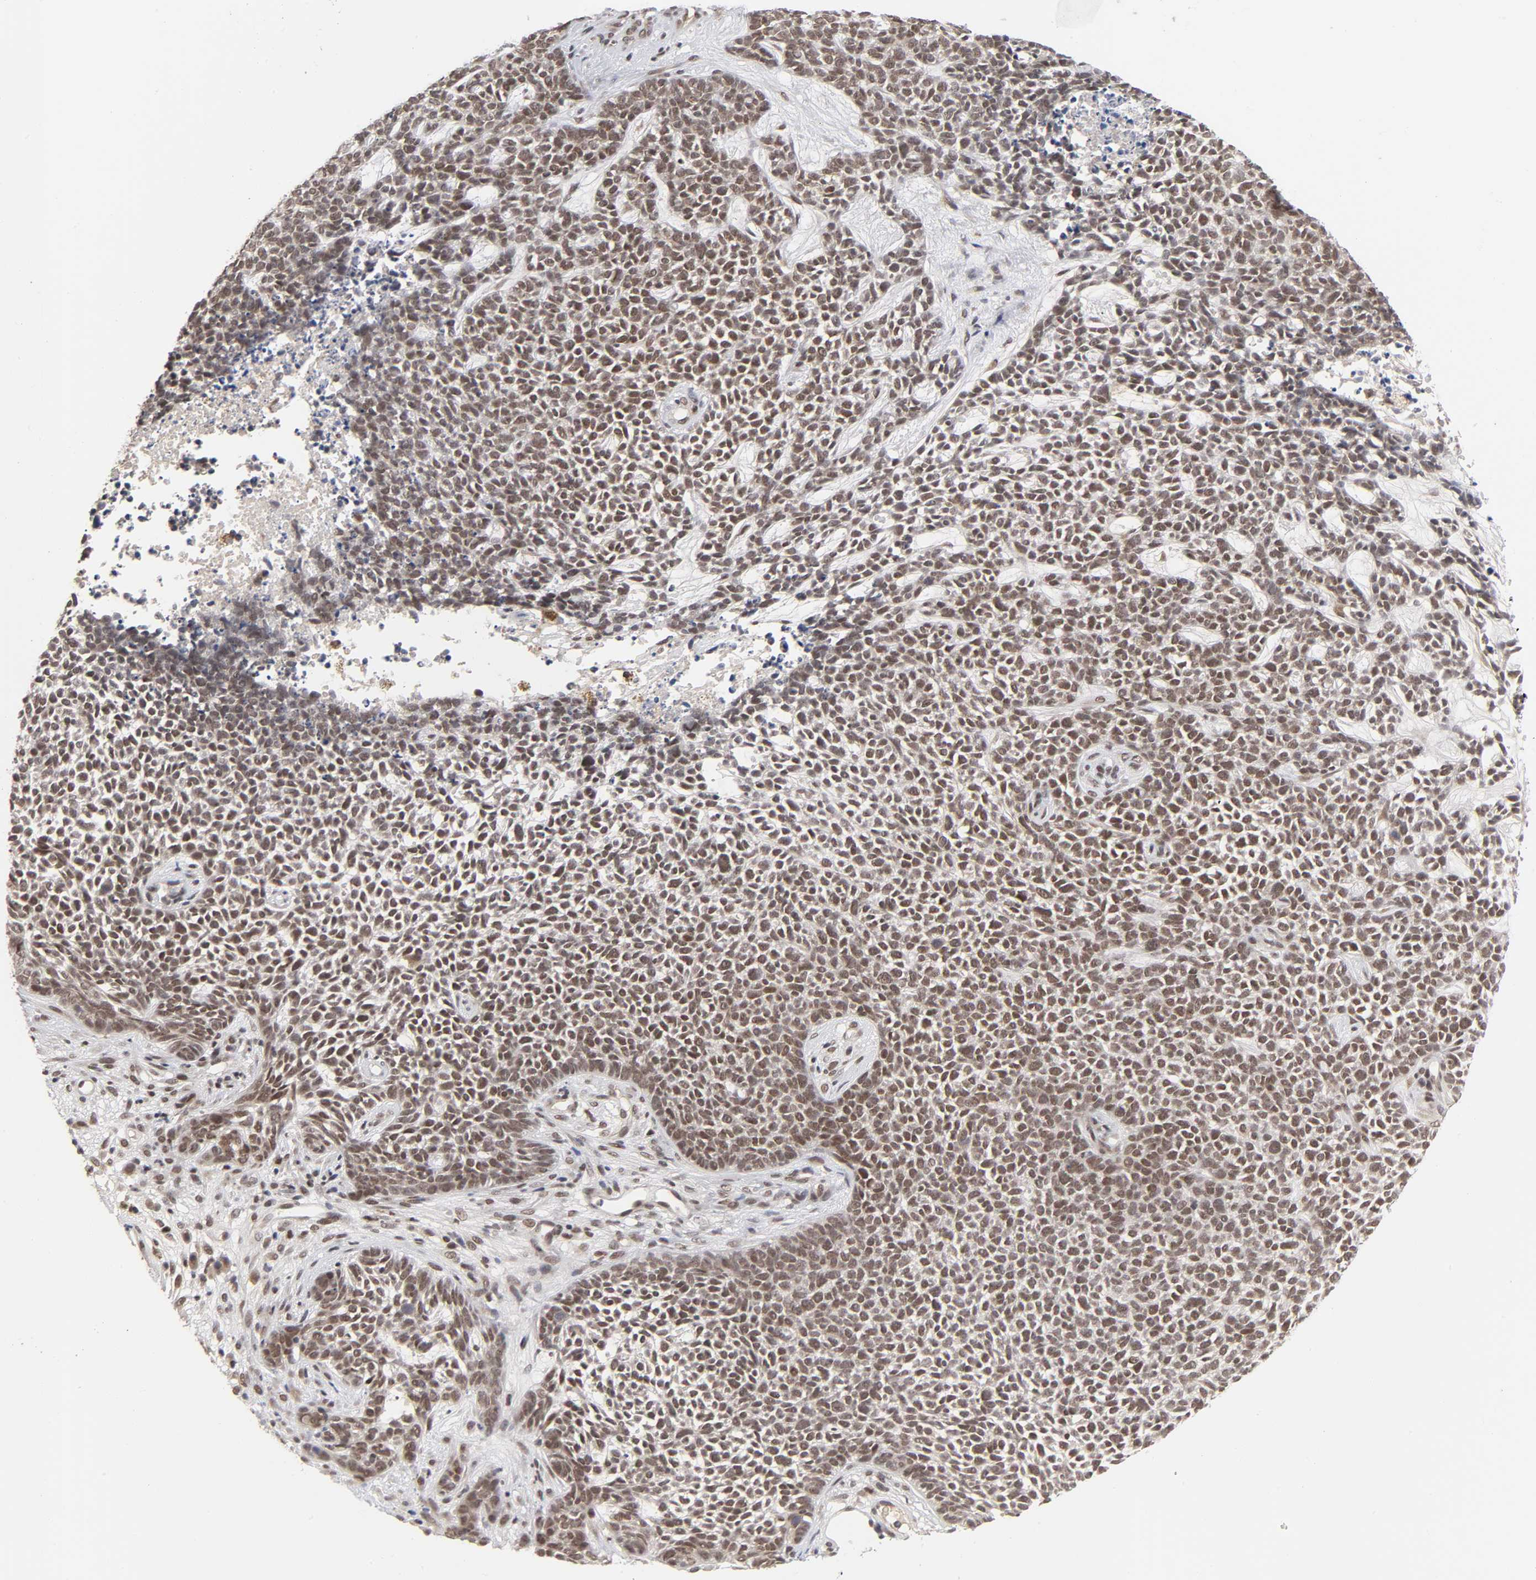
{"staining": {"intensity": "moderate", "quantity": ">75%", "location": "nuclear"}, "tissue": "skin cancer", "cell_type": "Tumor cells", "image_type": "cancer", "snomed": [{"axis": "morphology", "description": "Basal cell carcinoma"}, {"axis": "topography", "description": "Skin"}], "caption": "The micrograph exhibits staining of skin cancer, revealing moderate nuclear protein positivity (brown color) within tumor cells.", "gene": "EP300", "patient": {"sex": "female", "age": 84}}